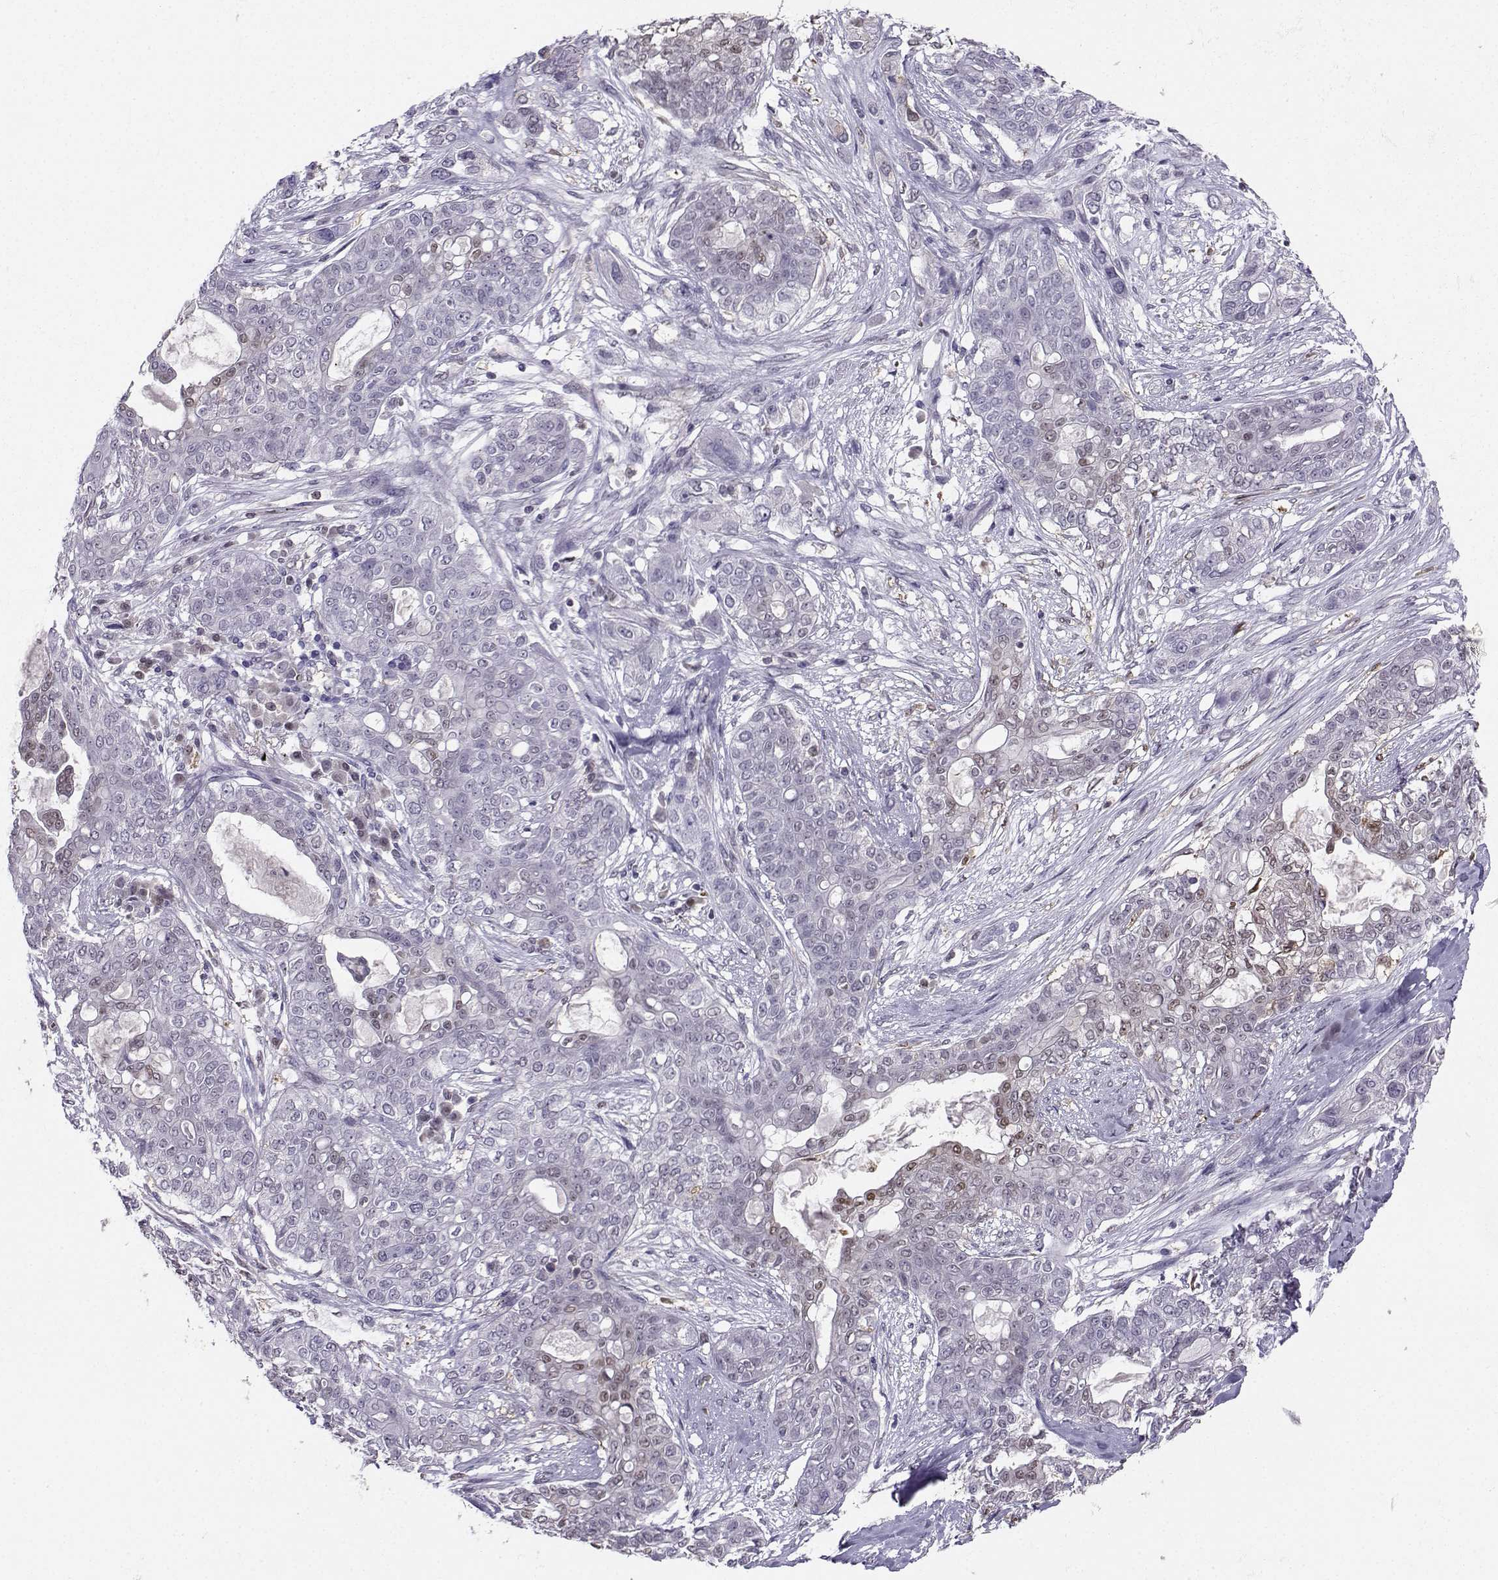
{"staining": {"intensity": "negative", "quantity": "none", "location": "none"}, "tissue": "lung cancer", "cell_type": "Tumor cells", "image_type": "cancer", "snomed": [{"axis": "morphology", "description": "Squamous cell carcinoma, NOS"}, {"axis": "topography", "description": "Lung"}], "caption": "This is an immunohistochemistry (IHC) histopathology image of human lung squamous cell carcinoma. There is no staining in tumor cells.", "gene": "PGK1", "patient": {"sex": "female", "age": 70}}